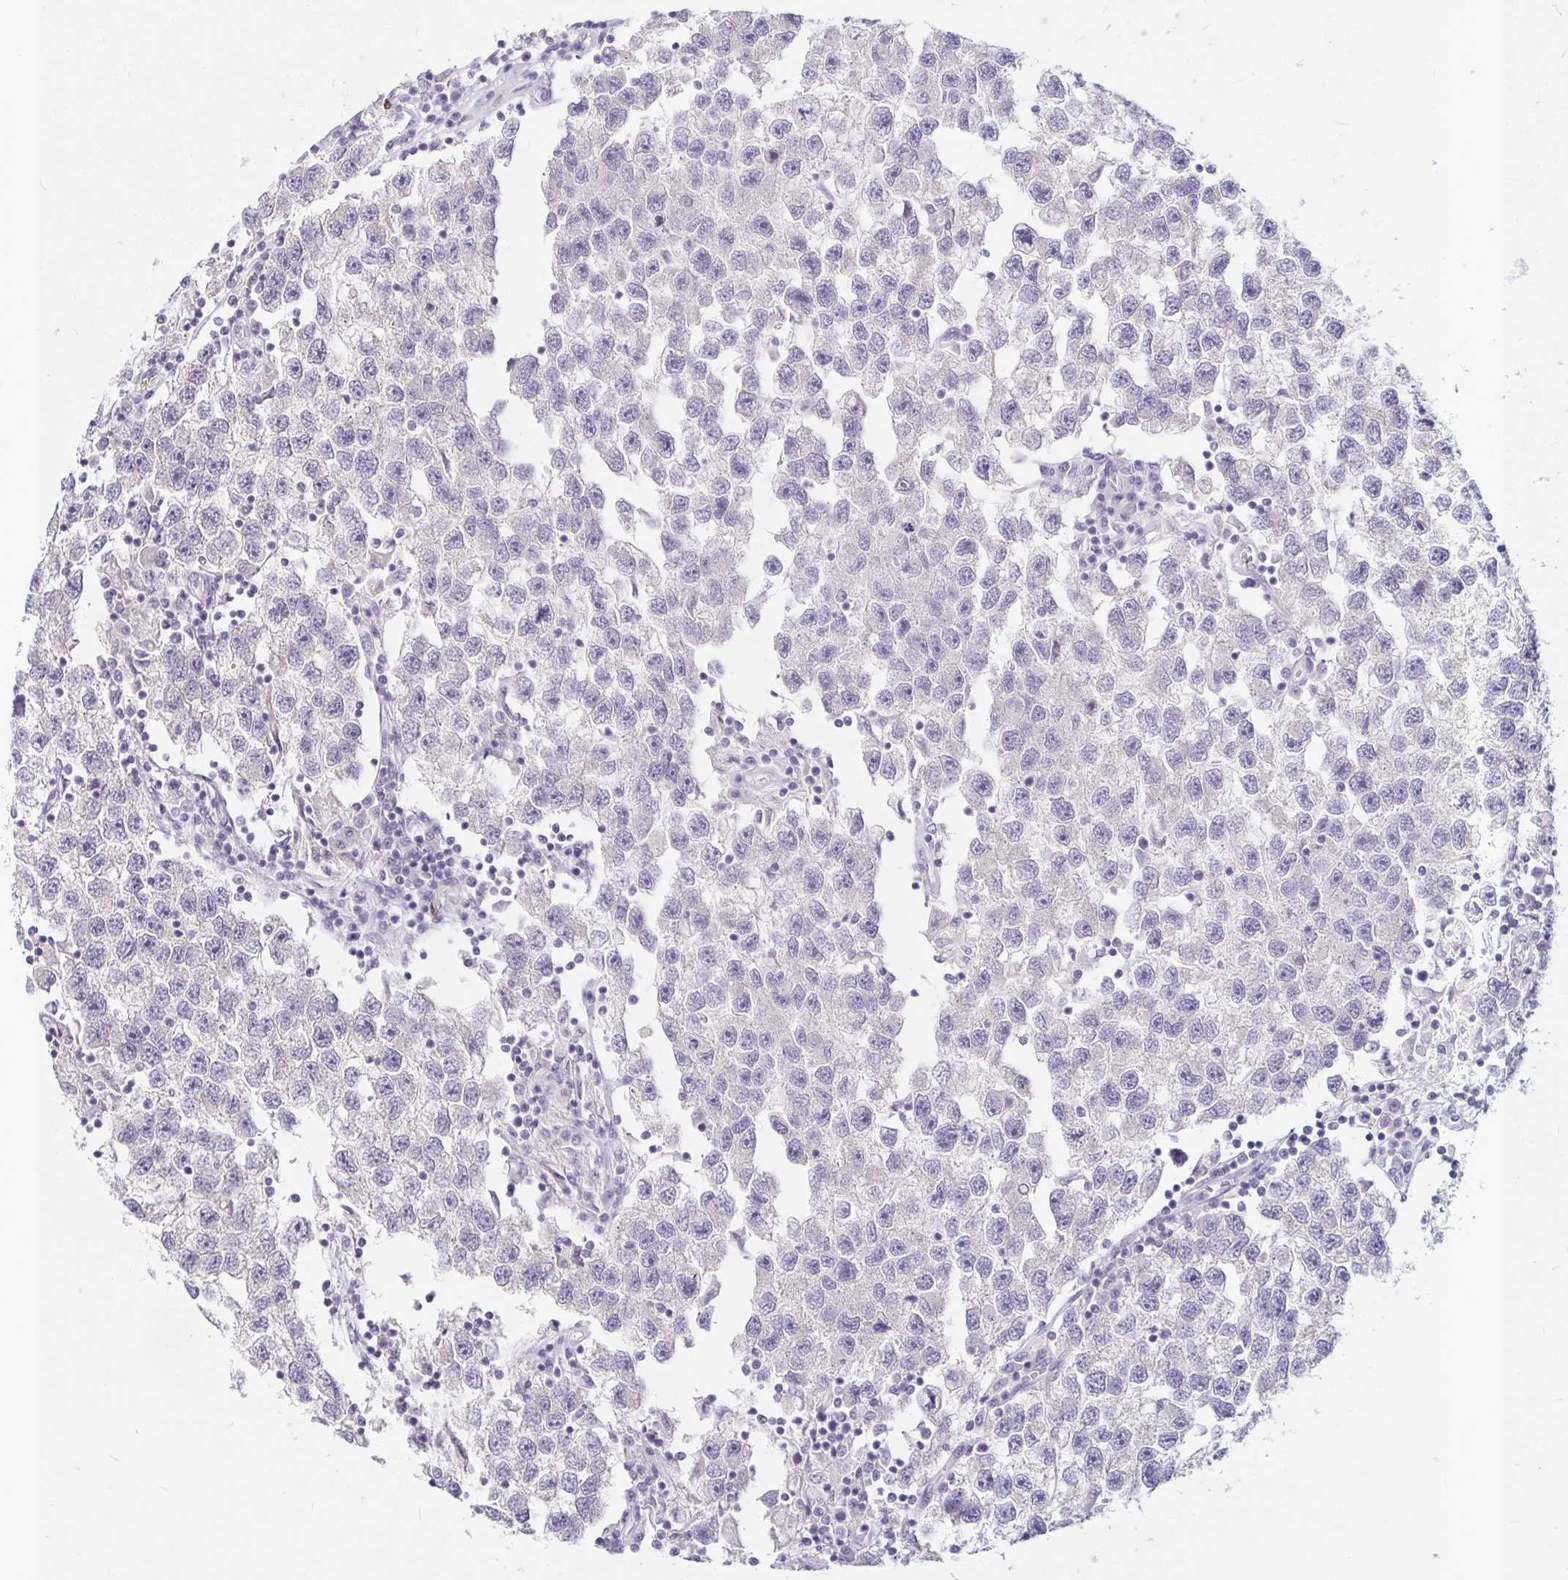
{"staining": {"intensity": "negative", "quantity": "none", "location": "none"}, "tissue": "testis cancer", "cell_type": "Tumor cells", "image_type": "cancer", "snomed": [{"axis": "morphology", "description": "Seminoma, NOS"}, {"axis": "topography", "description": "Testis"}], "caption": "Immunohistochemistry (IHC) of human testis cancer exhibits no expression in tumor cells.", "gene": "ADH1A", "patient": {"sex": "male", "age": 26}}